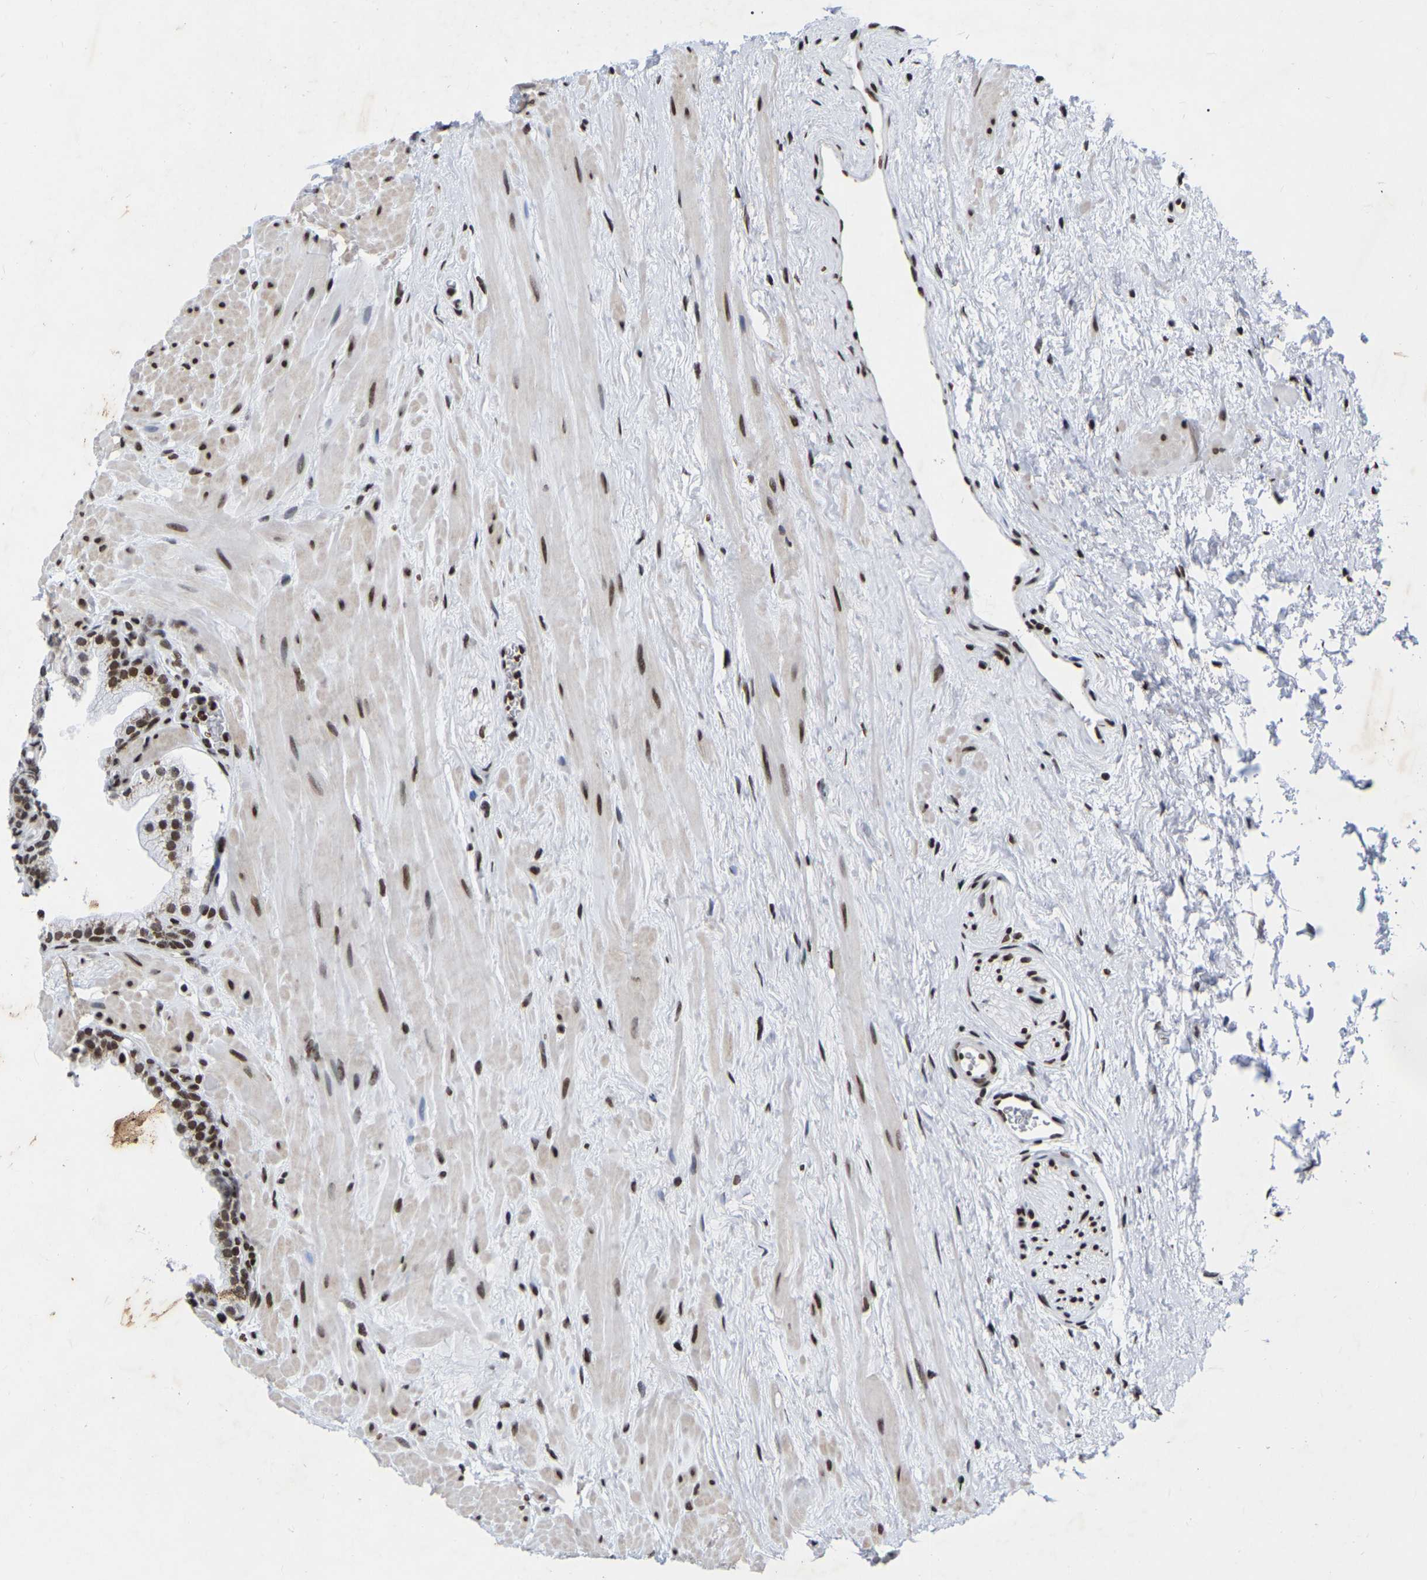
{"staining": {"intensity": "strong", "quantity": ">75%", "location": "nuclear"}, "tissue": "prostate", "cell_type": "Glandular cells", "image_type": "normal", "snomed": [{"axis": "morphology", "description": "Normal tissue, NOS"}, {"axis": "morphology", "description": "Urothelial carcinoma, Low grade"}, {"axis": "topography", "description": "Urinary bladder"}, {"axis": "topography", "description": "Prostate"}], "caption": "Immunohistochemistry (IHC) of normal prostate shows high levels of strong nuclear staining in about >75% of glandular cells. (DAB (3,3'-diaminobenzidine) = brown stain, brightfield microscopy at high magnification).", "gene": "PRCC", "patient": {"sex": "male", "age": 60}}